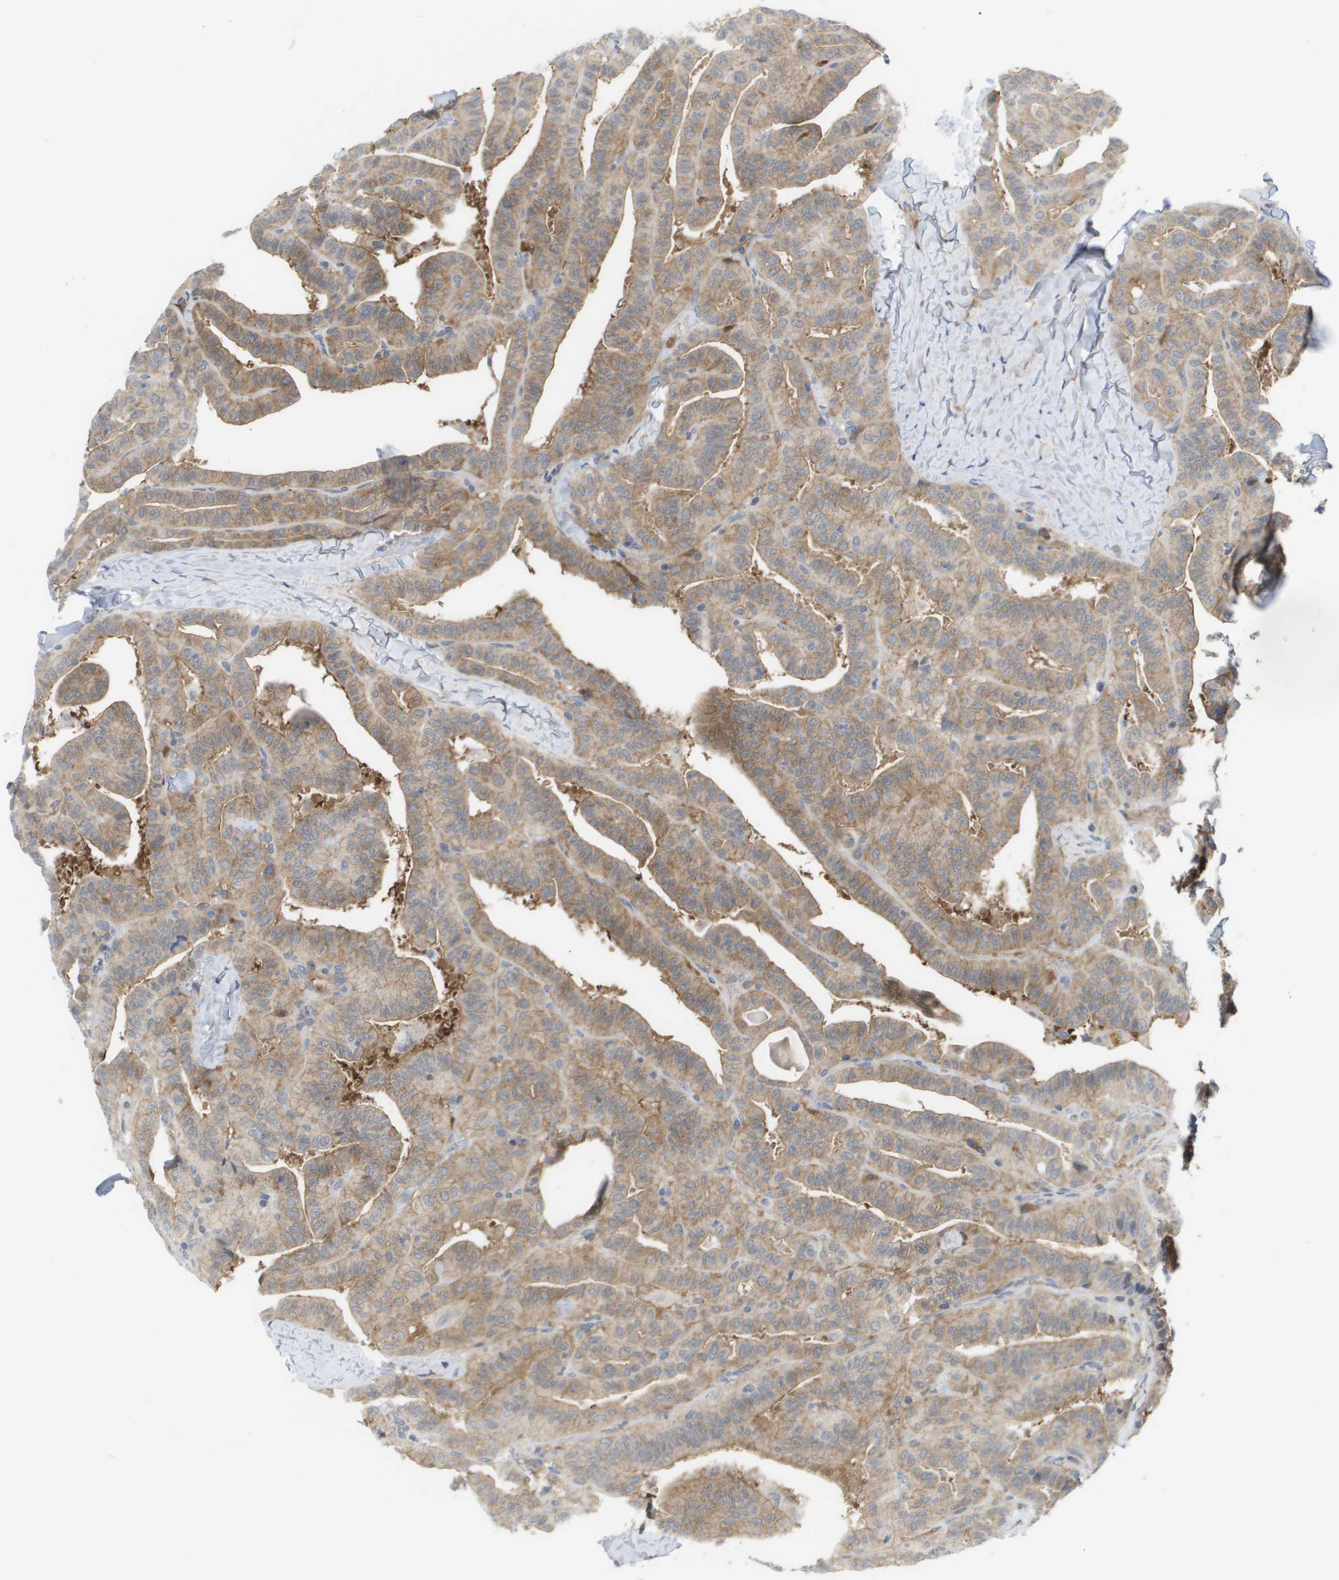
{"staining": {"intensity": "moderate", "quantity": ">75%", "location": "cytoplasmic/membranous"}, "tissue": "thyroid cancer", "cell_type": "Tumor cells", "image_type": "cancer", "snomed": [{"axis": "morphology", "description": "Papillary adenocarcinoma, NOS"}, {"axis": "topography", "description": "Thyroid gland"}], "caption": "A brown stain highlights moderate cytoplasmic/membranous expression of a protein in thyroid cancer tumor cells.", "gene": "MARCHF8", "patient": {"sex": "male", "age": 77}}